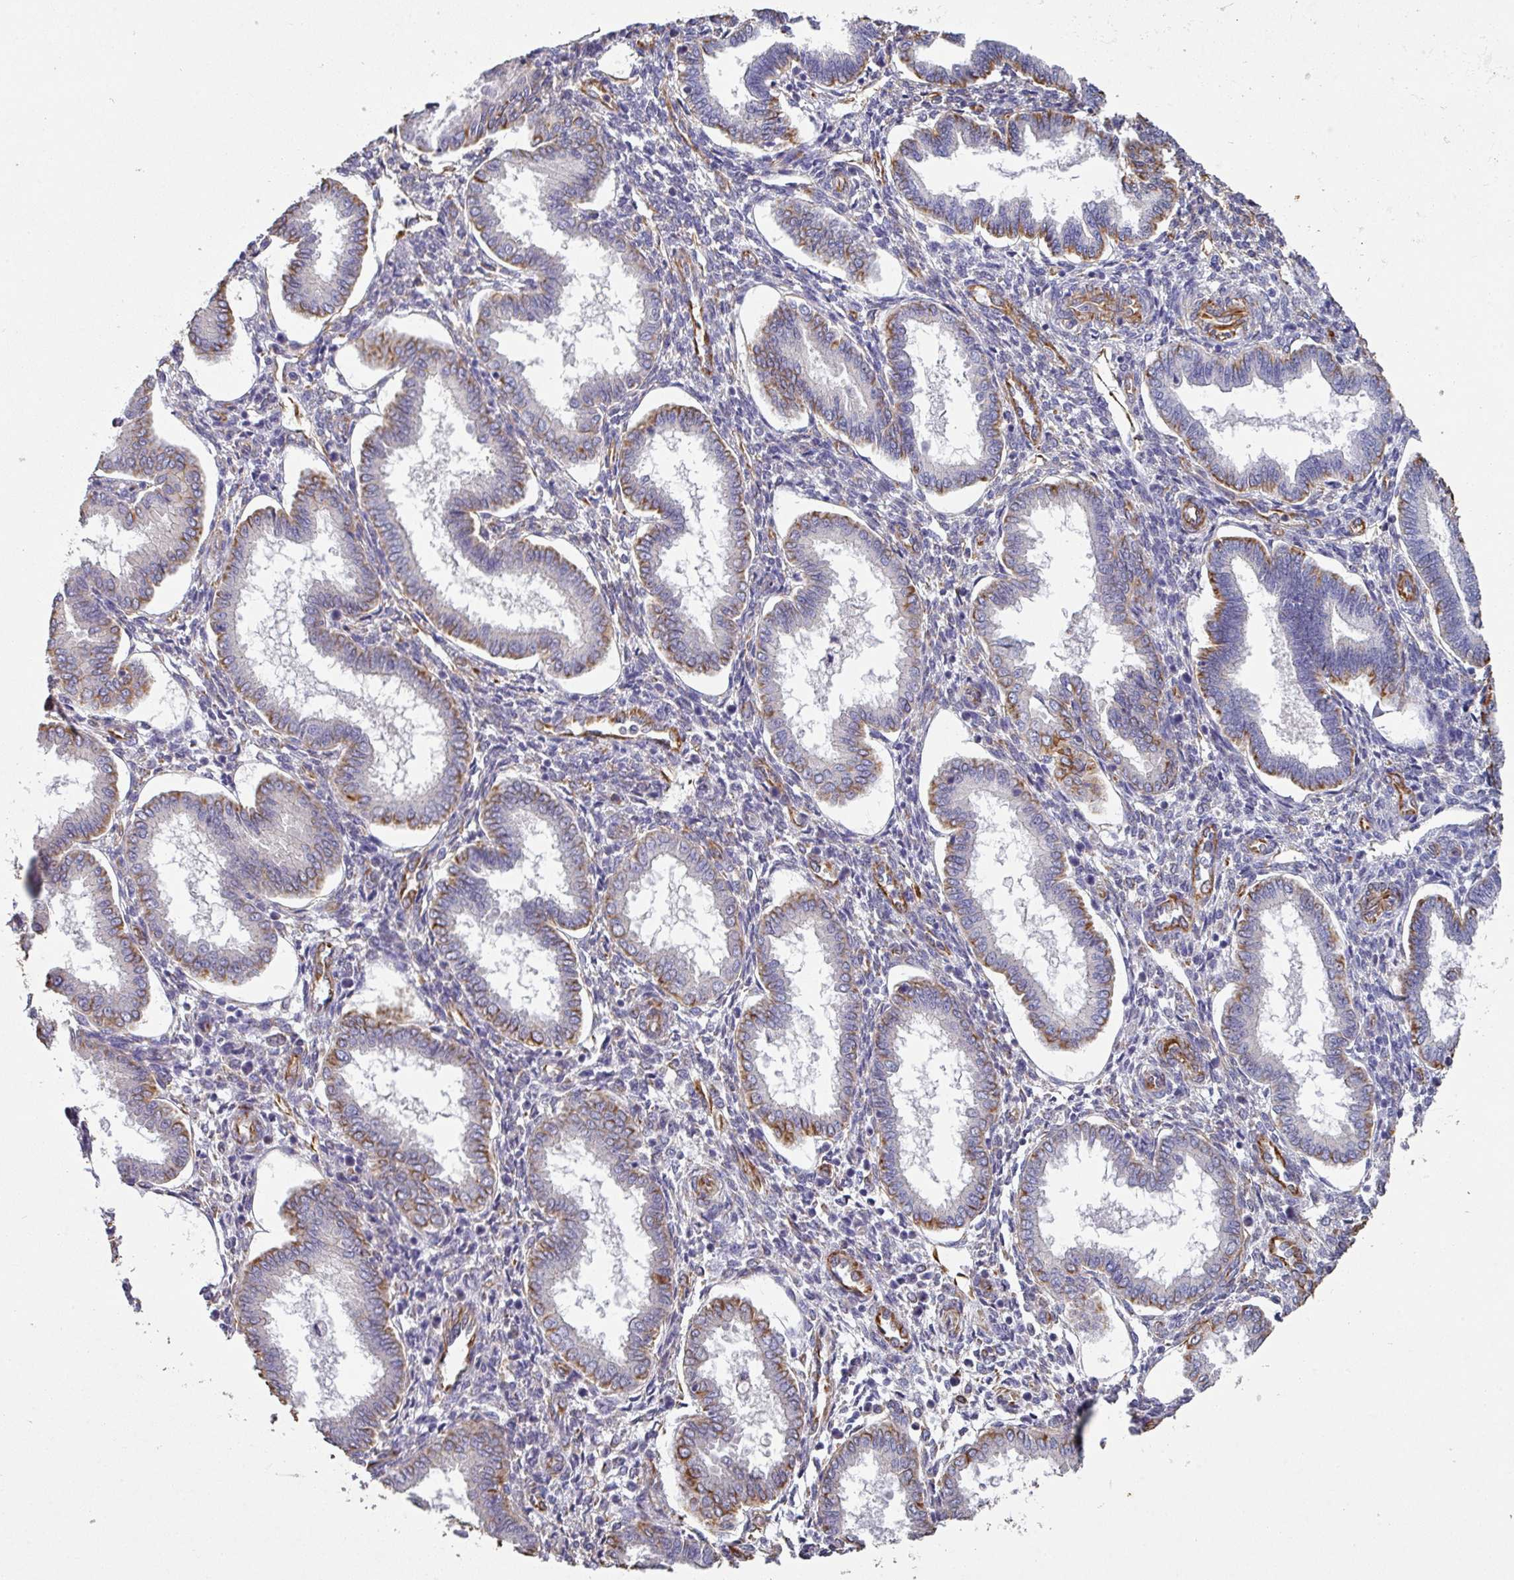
{"staining": {"intensity": "negative", "quantity": "none", "location": "none"}, "tissue": "endometrium", "cell_type": "Cells in endometrial stroma", "image_type": "normal", "snomed": [{"axis": "morphology", "description": "Normal tissue, NOS"}, {"axis": "topography", "description": "Endometrium"}], "caption": "Immunohistochemistry (IHC) histopathology image of normal endometrium stained for a protein (brown), which displays no positivity in cells in endometrial stroma. (IHC, brightfield microscopy, high magnification).", "gene": "ZNF280C", "patient": {"sex": "female", "age": 24}}